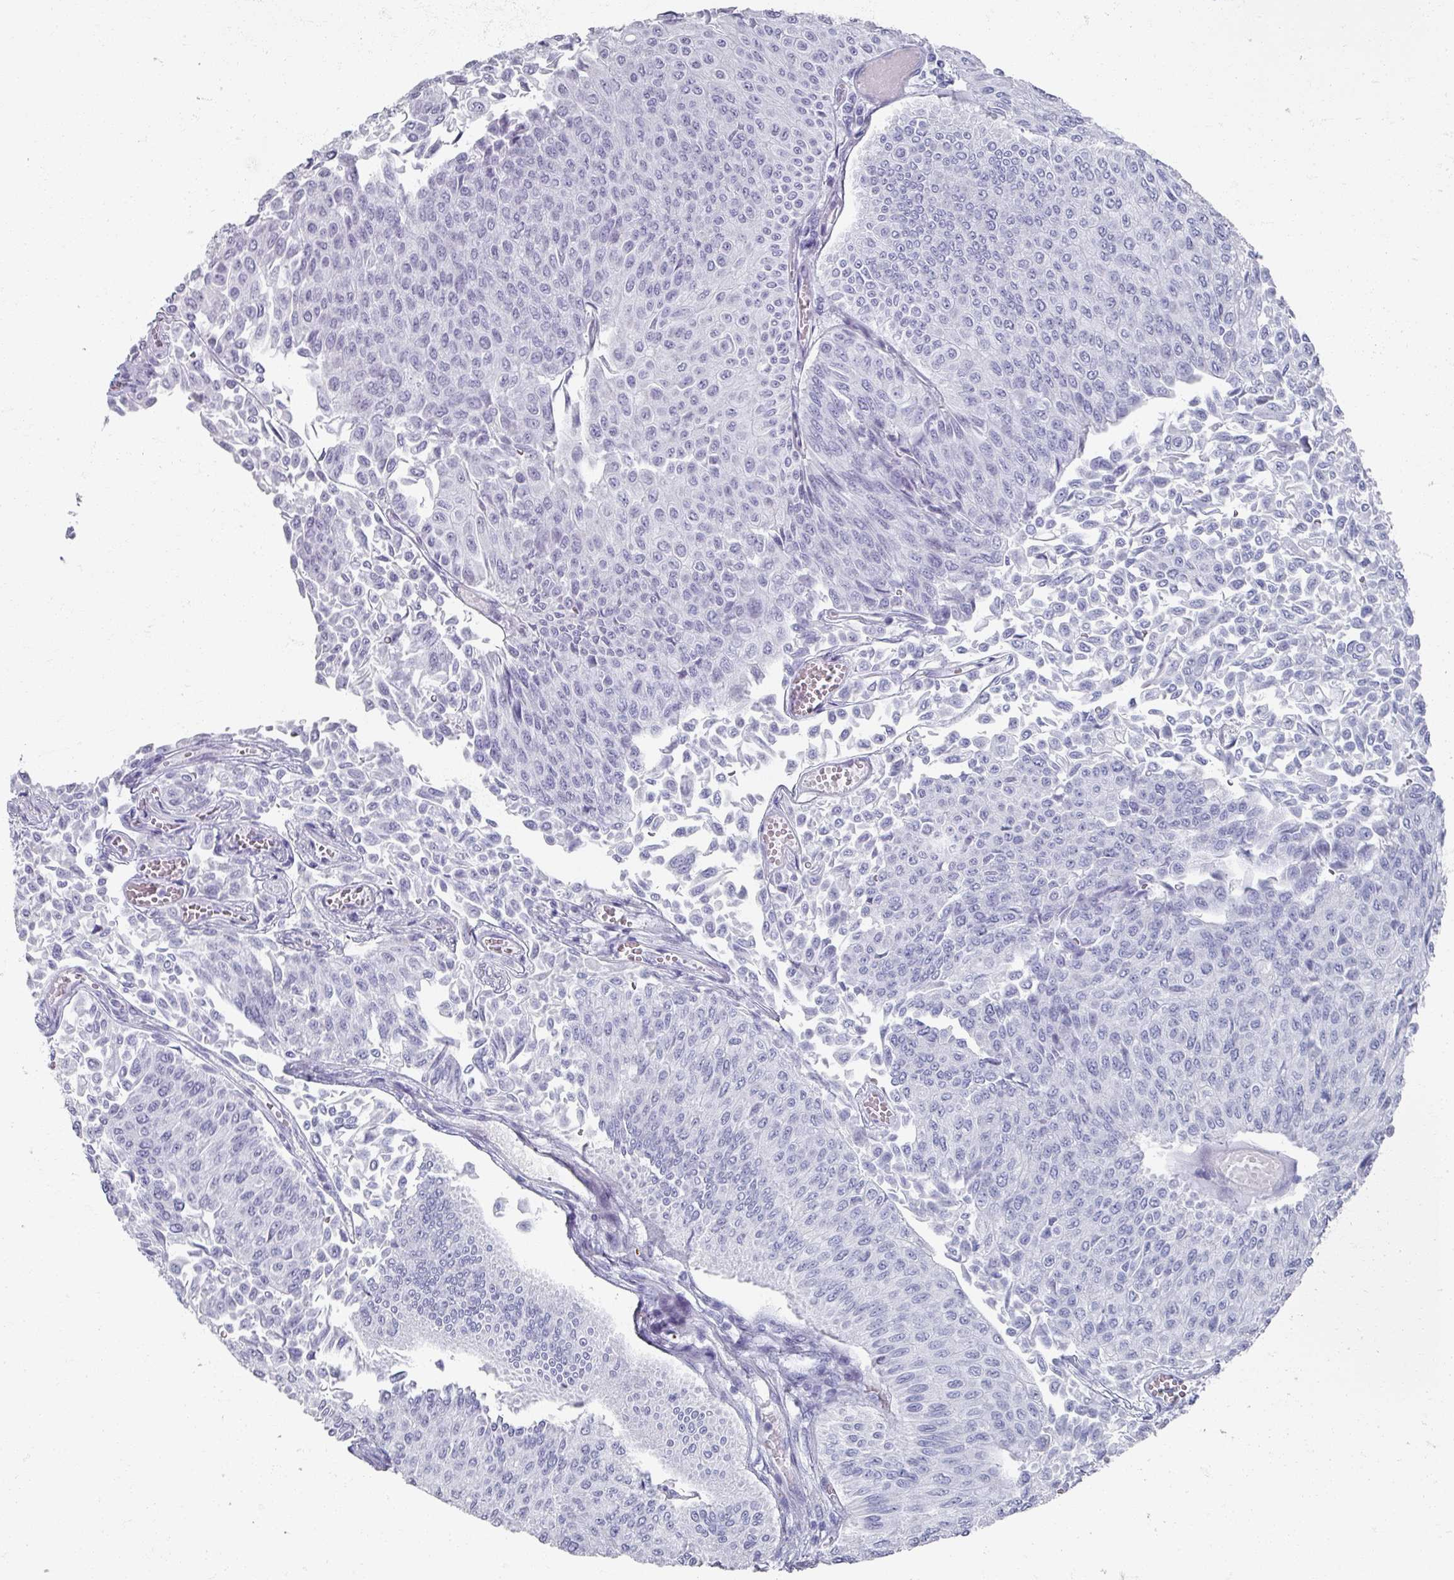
{"staining": {"intensity": "negative", "quantity": "none", "location": "none"}, "tissue": "urothelial cancer", "cell_type": "Tumor cells", "image_type": "cancer", "snomed": [{"axis": "morphology", "description": "Urothelial carcinoma, NOS"}, {"axis": "topography", "description": "Urinary bladder"}], "caption": "IHC photomicrograph of neoplastic tissue: human urothelial cancer stained with DAB exhibits no significant protein positivity in tumor cells.", "gene": "OMG", "patient": {"sex": "male", "age": 59}}